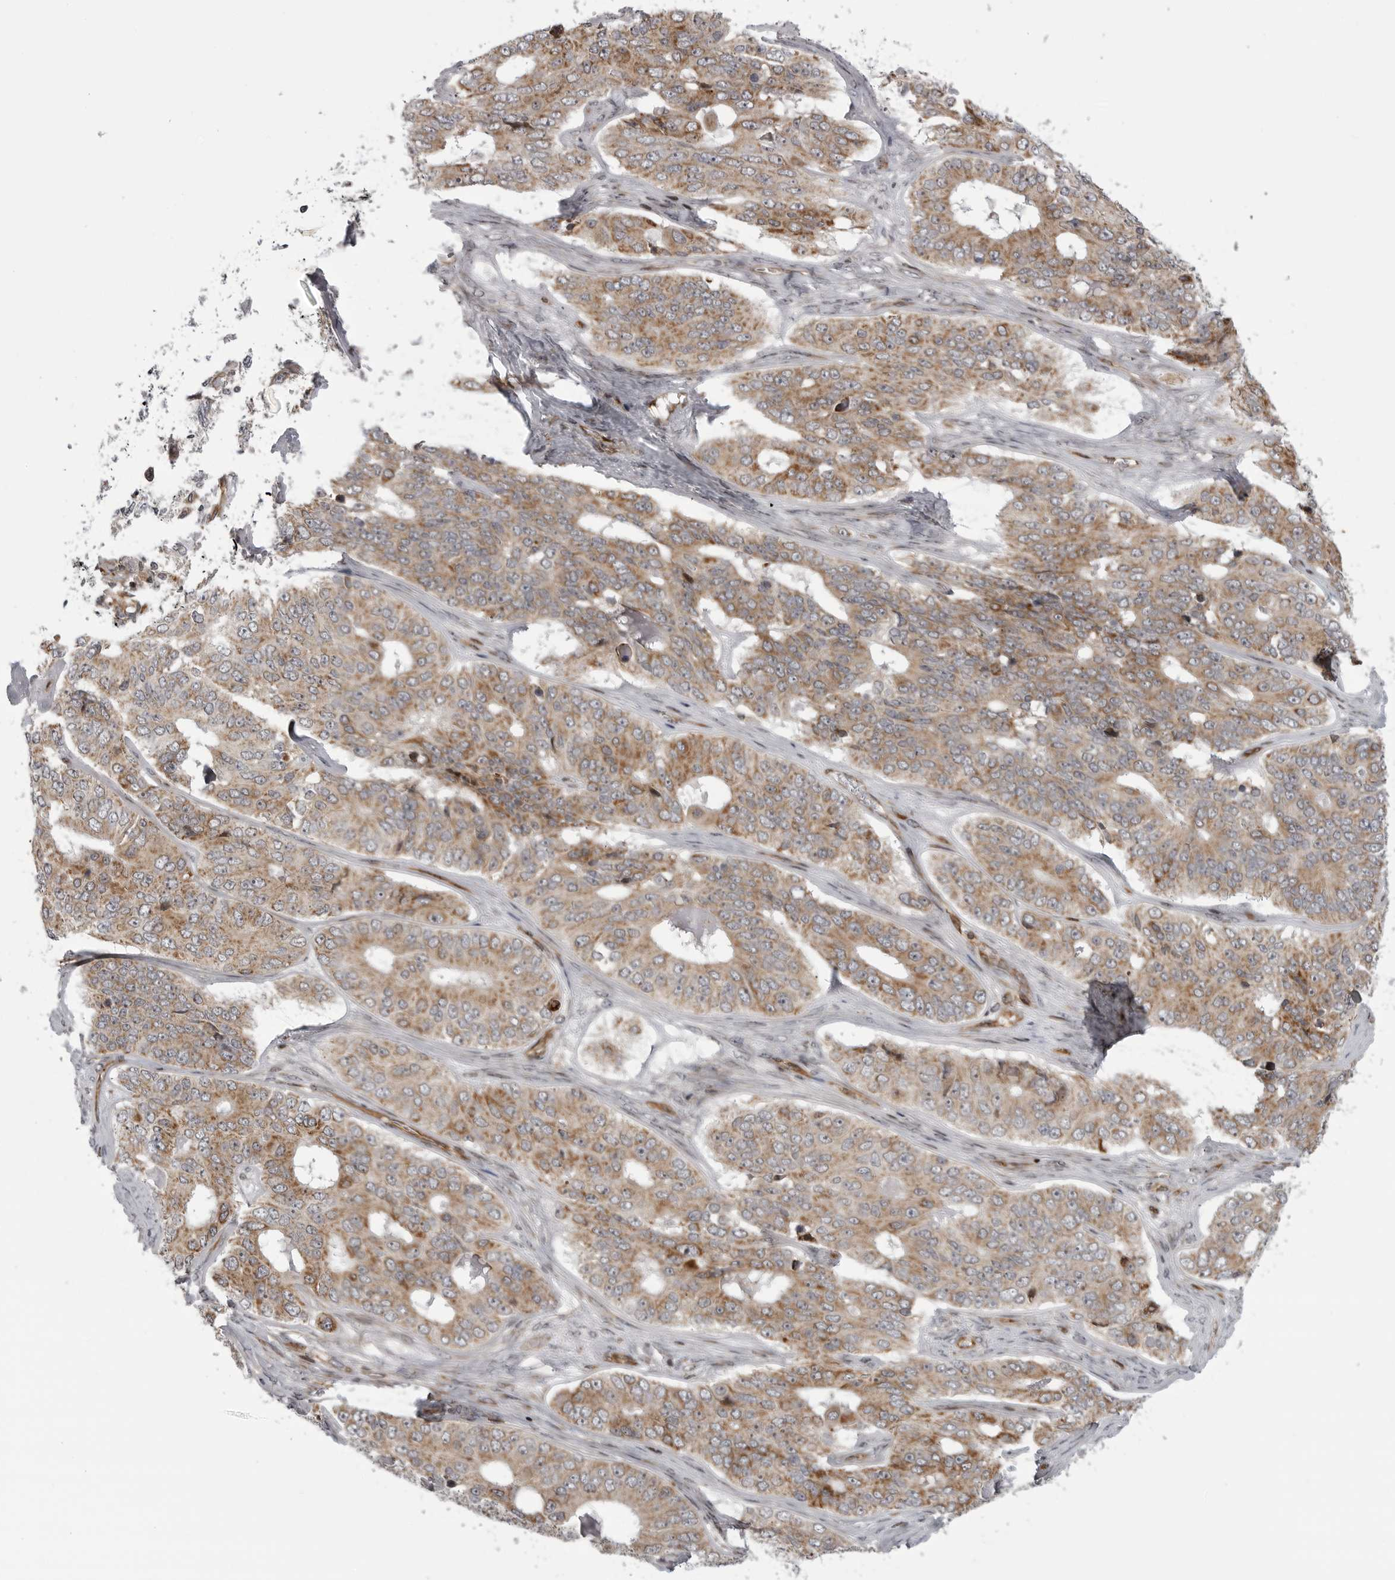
{"staining": {"intensity": "moderate", "quantity": ">75%", "location": "cytoplasmic/membranous"}, "tissue": "ovarian cancer", "cell_type": "Tumor cells", "image_type": "cancer", "snomed": [{"axis": "morphology", "description": "Carcinoma, endometroid"}, {"axis": "topography", "description": "Ovary"}], "caption": "The immunohistochemical stain highlights moderate cytoplasmic/membranous positivity in tumor cells of ovarian cancer (endometroid carcinoma) tissue.", "gene": "ABL1", "patient": {"sex": "female", "age": 51}}